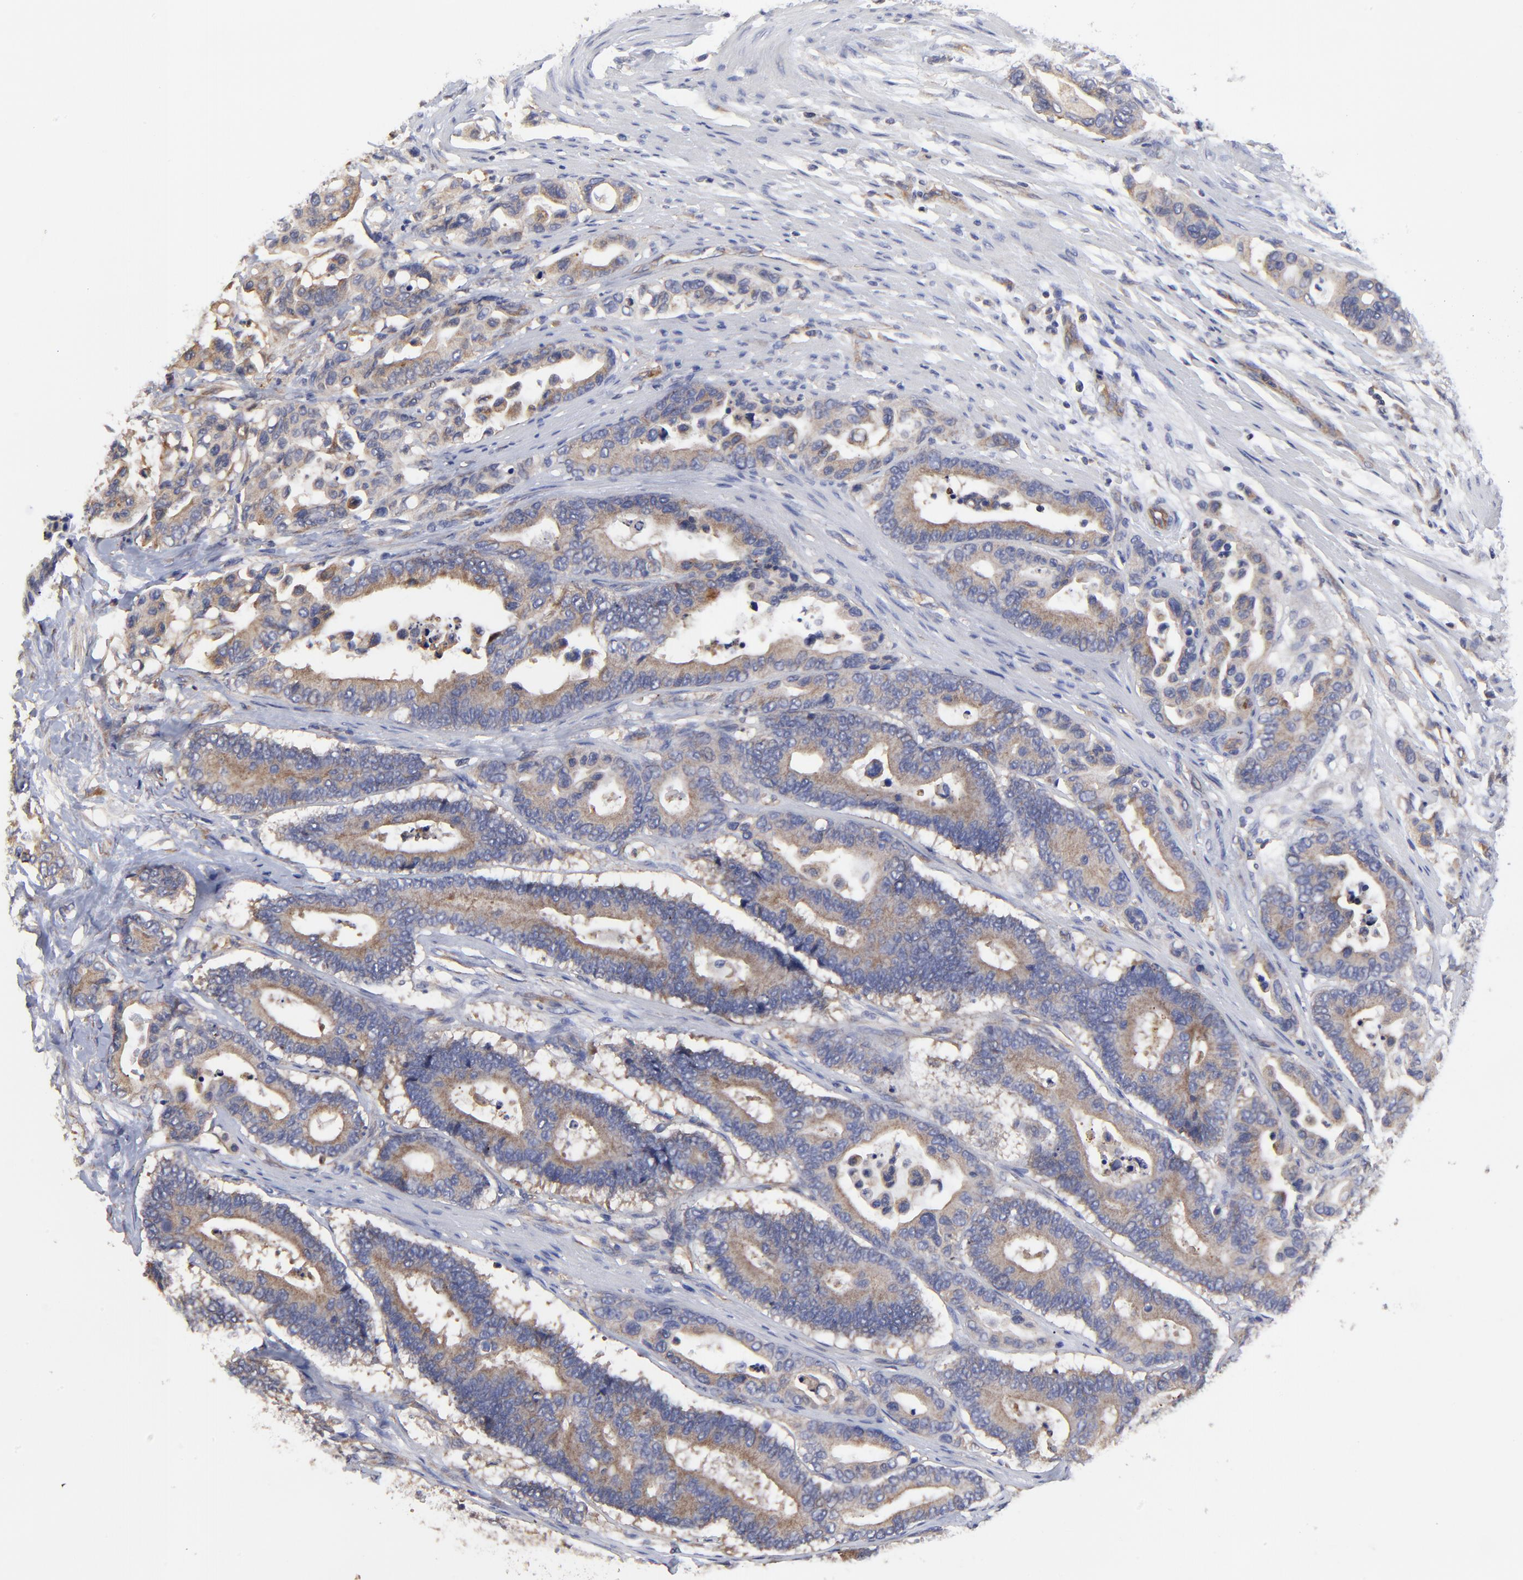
{"staining": {"intensity": "weak", "quantity": "25%-75%", "location": "cytoplasmic/membranous"}, "tissue": "colorectal cancer", "cell_type": "Tumor cells", "image_type": "cancer", "snomed": [{"axis": "morphology", "description": "Normal tissue, NOS"}, {"axis": "morphology", "description": "Adenocarcinoma, NOS"}, {"axis": "topography", "description": "Colon"}], "caption": "This micrograph reveals adenocarcinoma (colorectal) stained with IHC to label a protein in brown. The cytoplasmic/membranous of tumor cells show weak positivity for the protein. Nuclei are counter-stained blue.", "gene": "SULF2", "patient": {"sex": "male", "age": 82}}